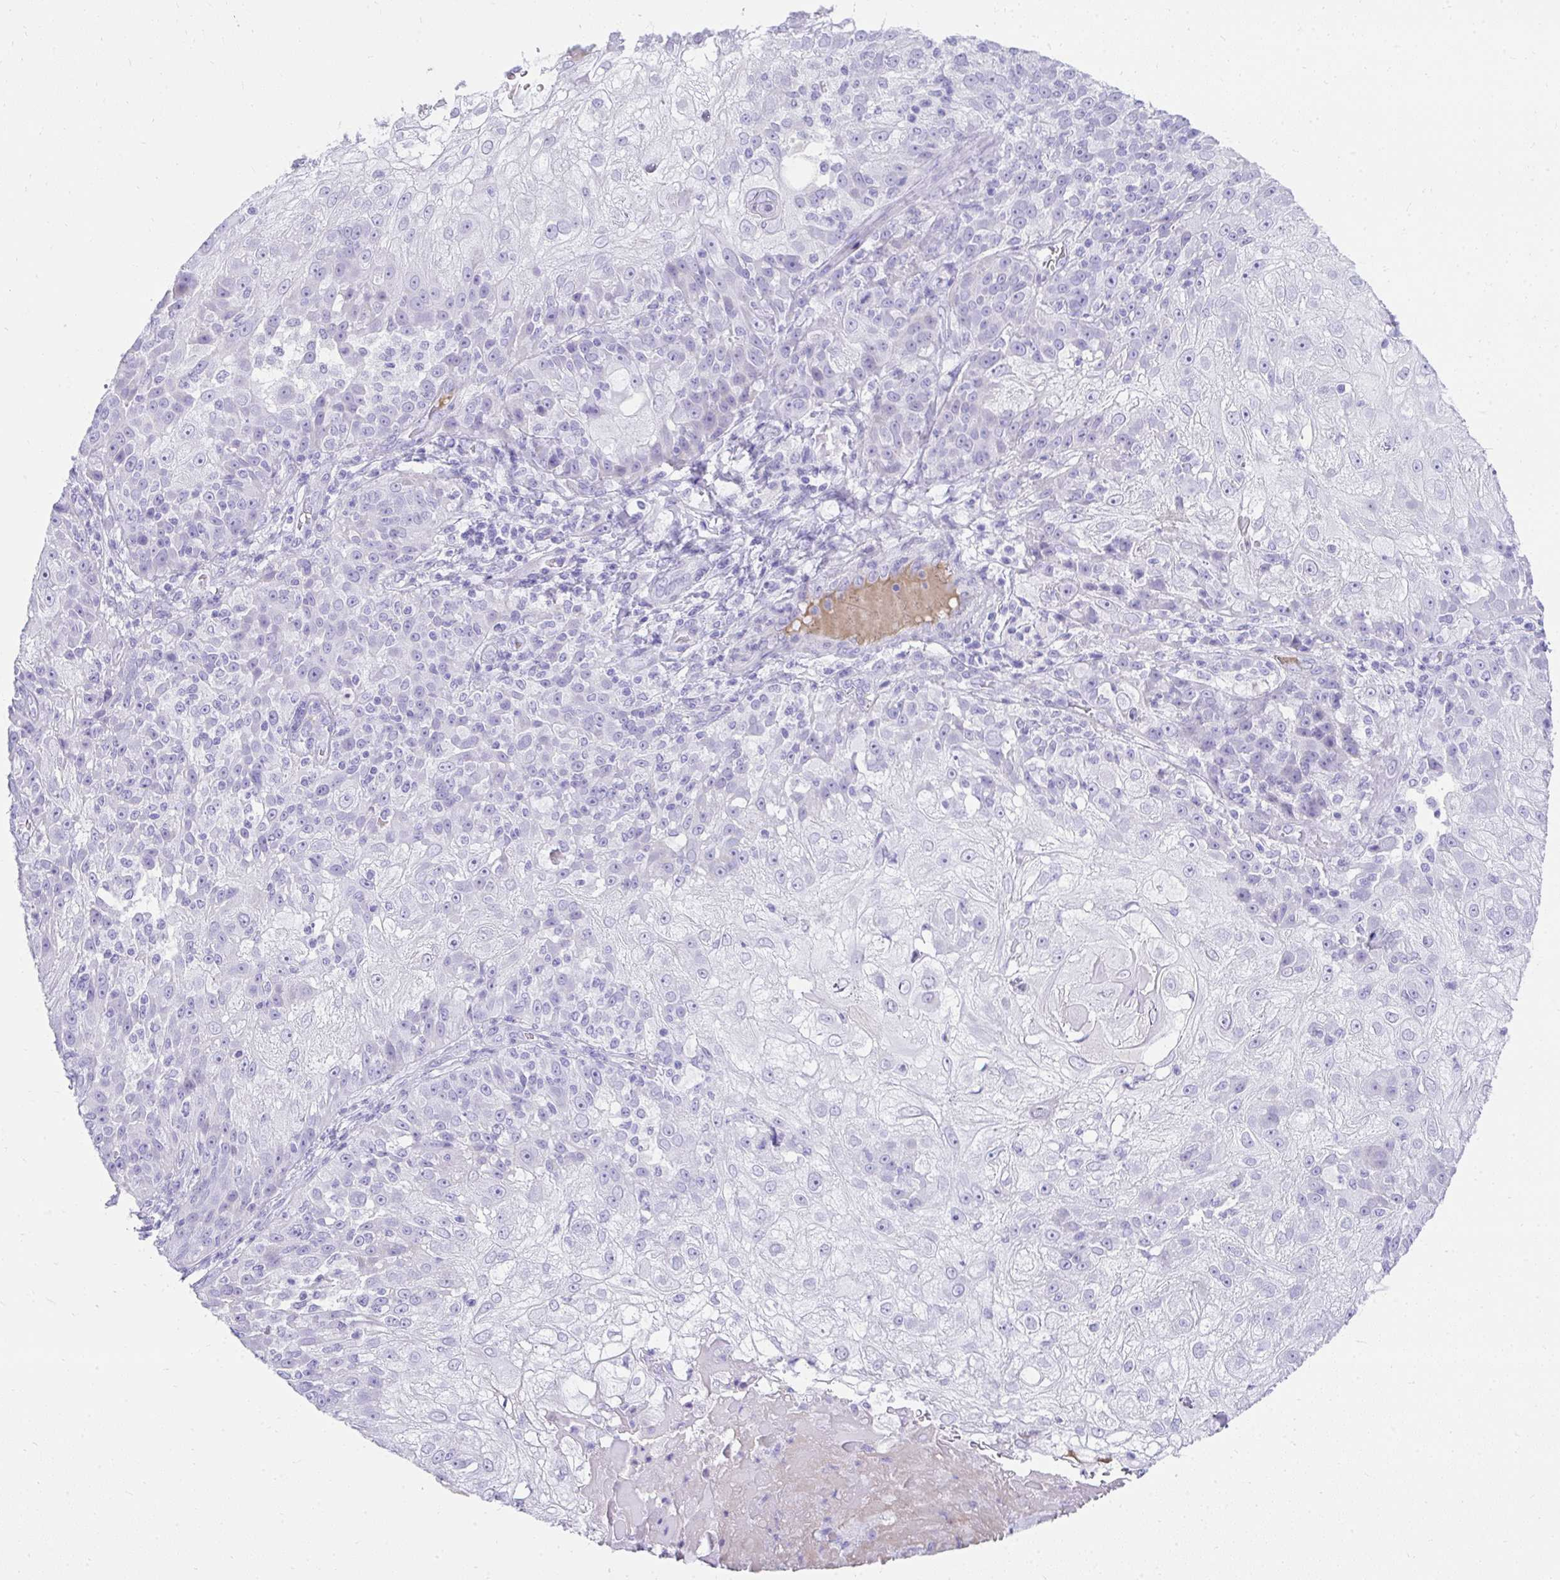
{"staining": {"intensity": "negative", "quantity": "none", "location": "none"}, "tissue": "skin cancer", "cell_type": "Tumor cells", "image_type": "cancer", "snomed": [{"axis": "morphology", "description": "Normal tissue, NOS"}, {"axis": "morphology", "description": "Squamous cell carcinoma, NOS"}, {"axis": "topography", "description": "Skin"}], "caption": "Tumor cells show no significant staining in skin cancer (squamous cell carcinoma).", "gene": "TNNT1", "patient": {"sex": "female", "age": 83}}